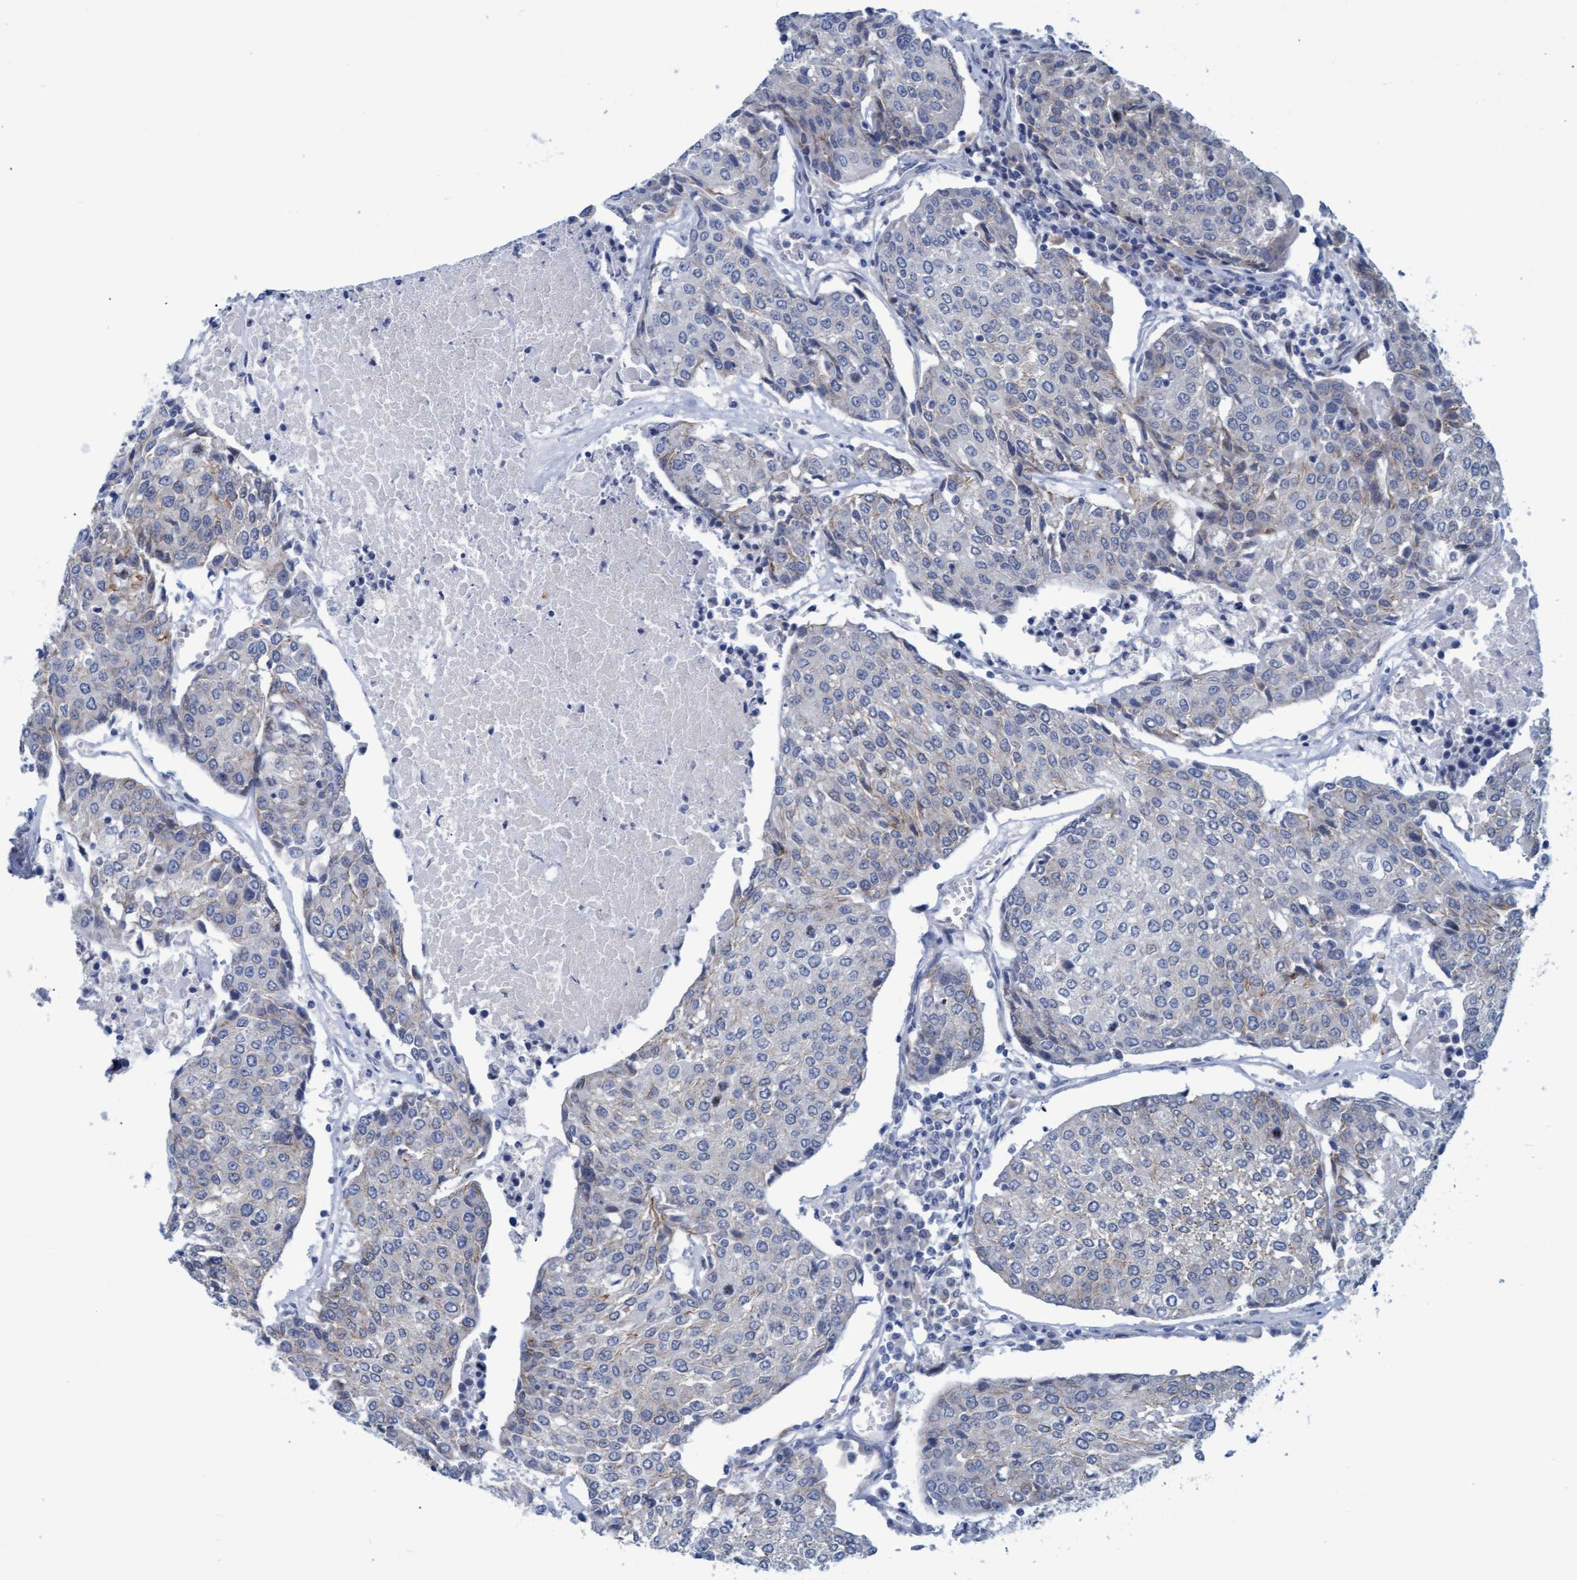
{"staining": {"intensity": "negative", "quantity": "none", "location": "none"}, "tissue": "urothelial cancer", "cell_type": "Tumor cells", "image_type": "cancer", "snomed": [{"axis": "morphology", "description": "Urothelial carcinoma, High grade"}, {"axis": "topography", "description": "Urinary bladder"}], "caption": "Immunohistochemistry photomicrograph of neoplastic tissue: urothelial cancer stained with DAB displays no significant protein positivity in tumor cells.", "gene": "SSTR3", "patient": {"sex": "female", "age": 85}}